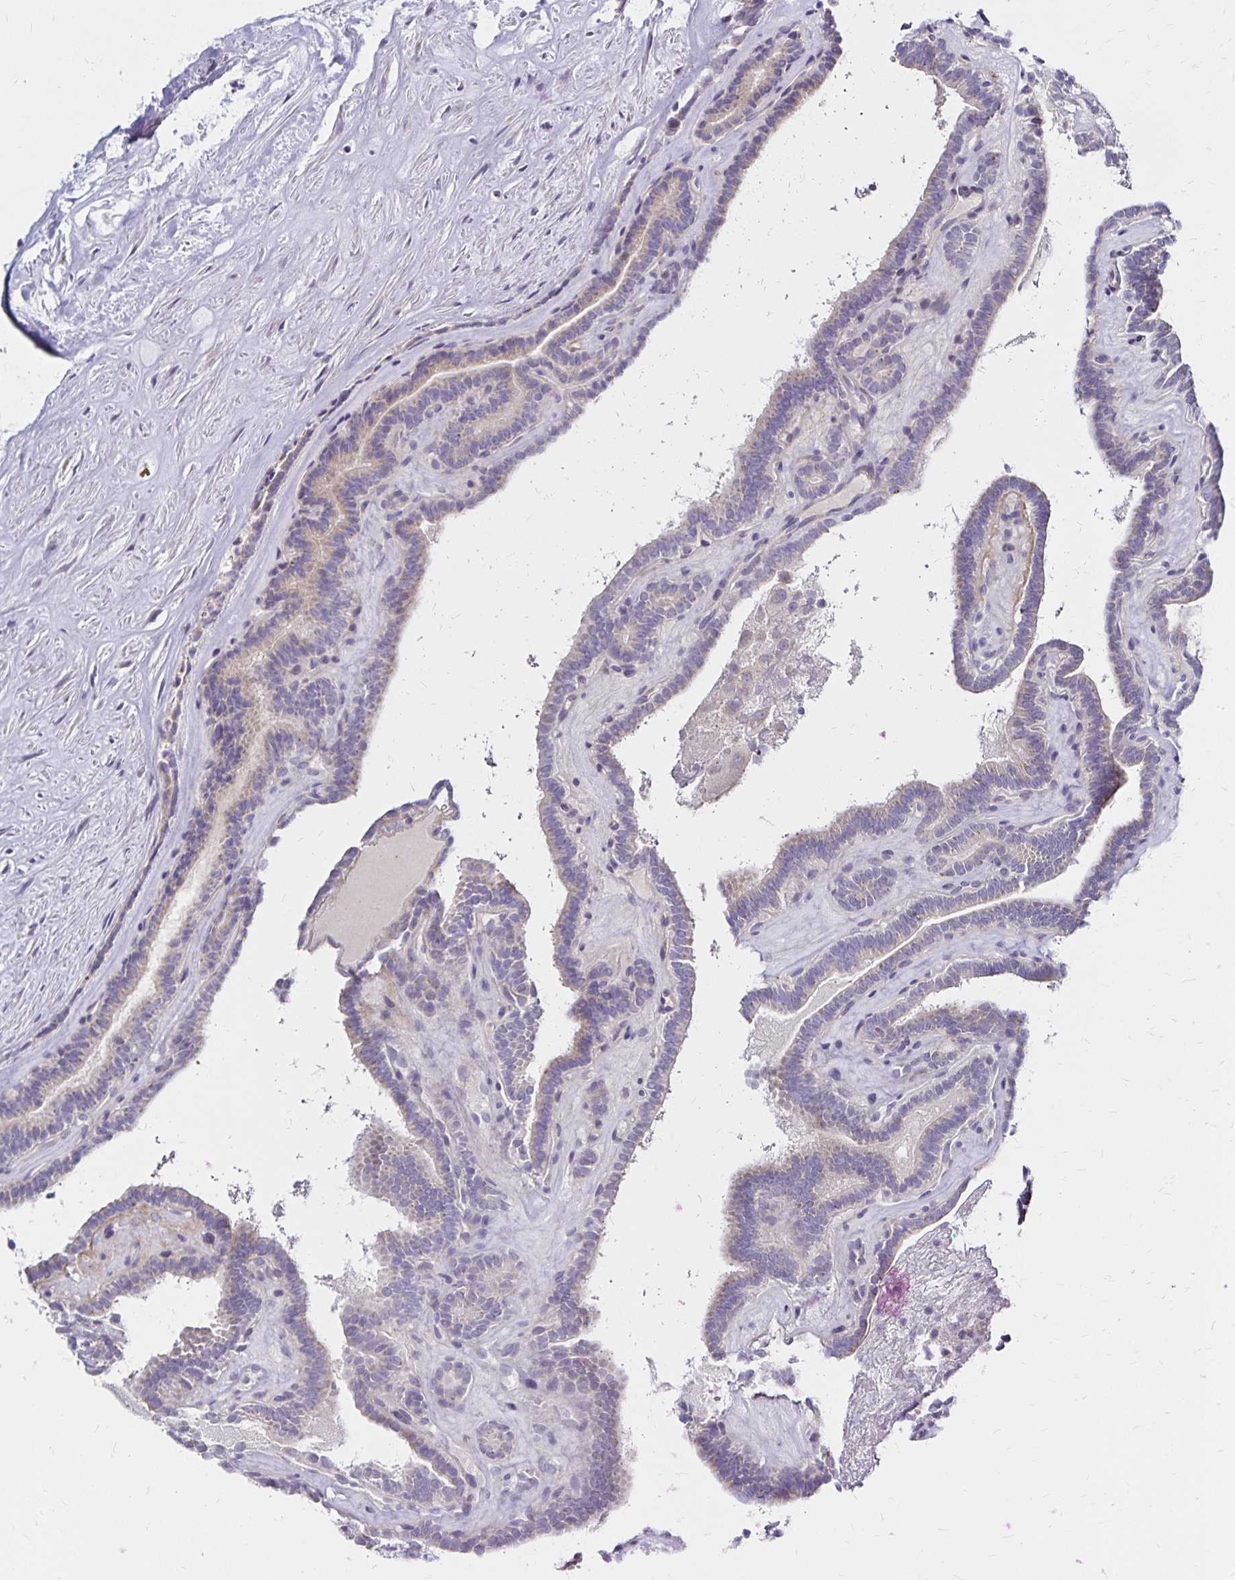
{"staining": {"intensity": "weak", "quantity": "<25%", "location": "cytoplasmic/membranous"}, "tissue": "thyroid cancer", "cell_type": "Tumor cells", "image_type": "cancer", "snomed": [{"axis": "morphology", "description": "Papillary adenocarcinoma, NOS"}, {"axis": "topography", "description": "Thyroid gland"}], "caption": "A high-resolution photomicrograph shows IHC staining of thyroid cancer (papillary adenocarcinoma), which demonstrates no significant staining in tumor cells. (Stains: DAB (3,3'-diaminobenzidine) IHC with hematoxylin counter stain, Microscopy: brightfield microscopy at high magnification).", "gene": "NAGPA", "patient": {"sex": "female", "age": 21}}